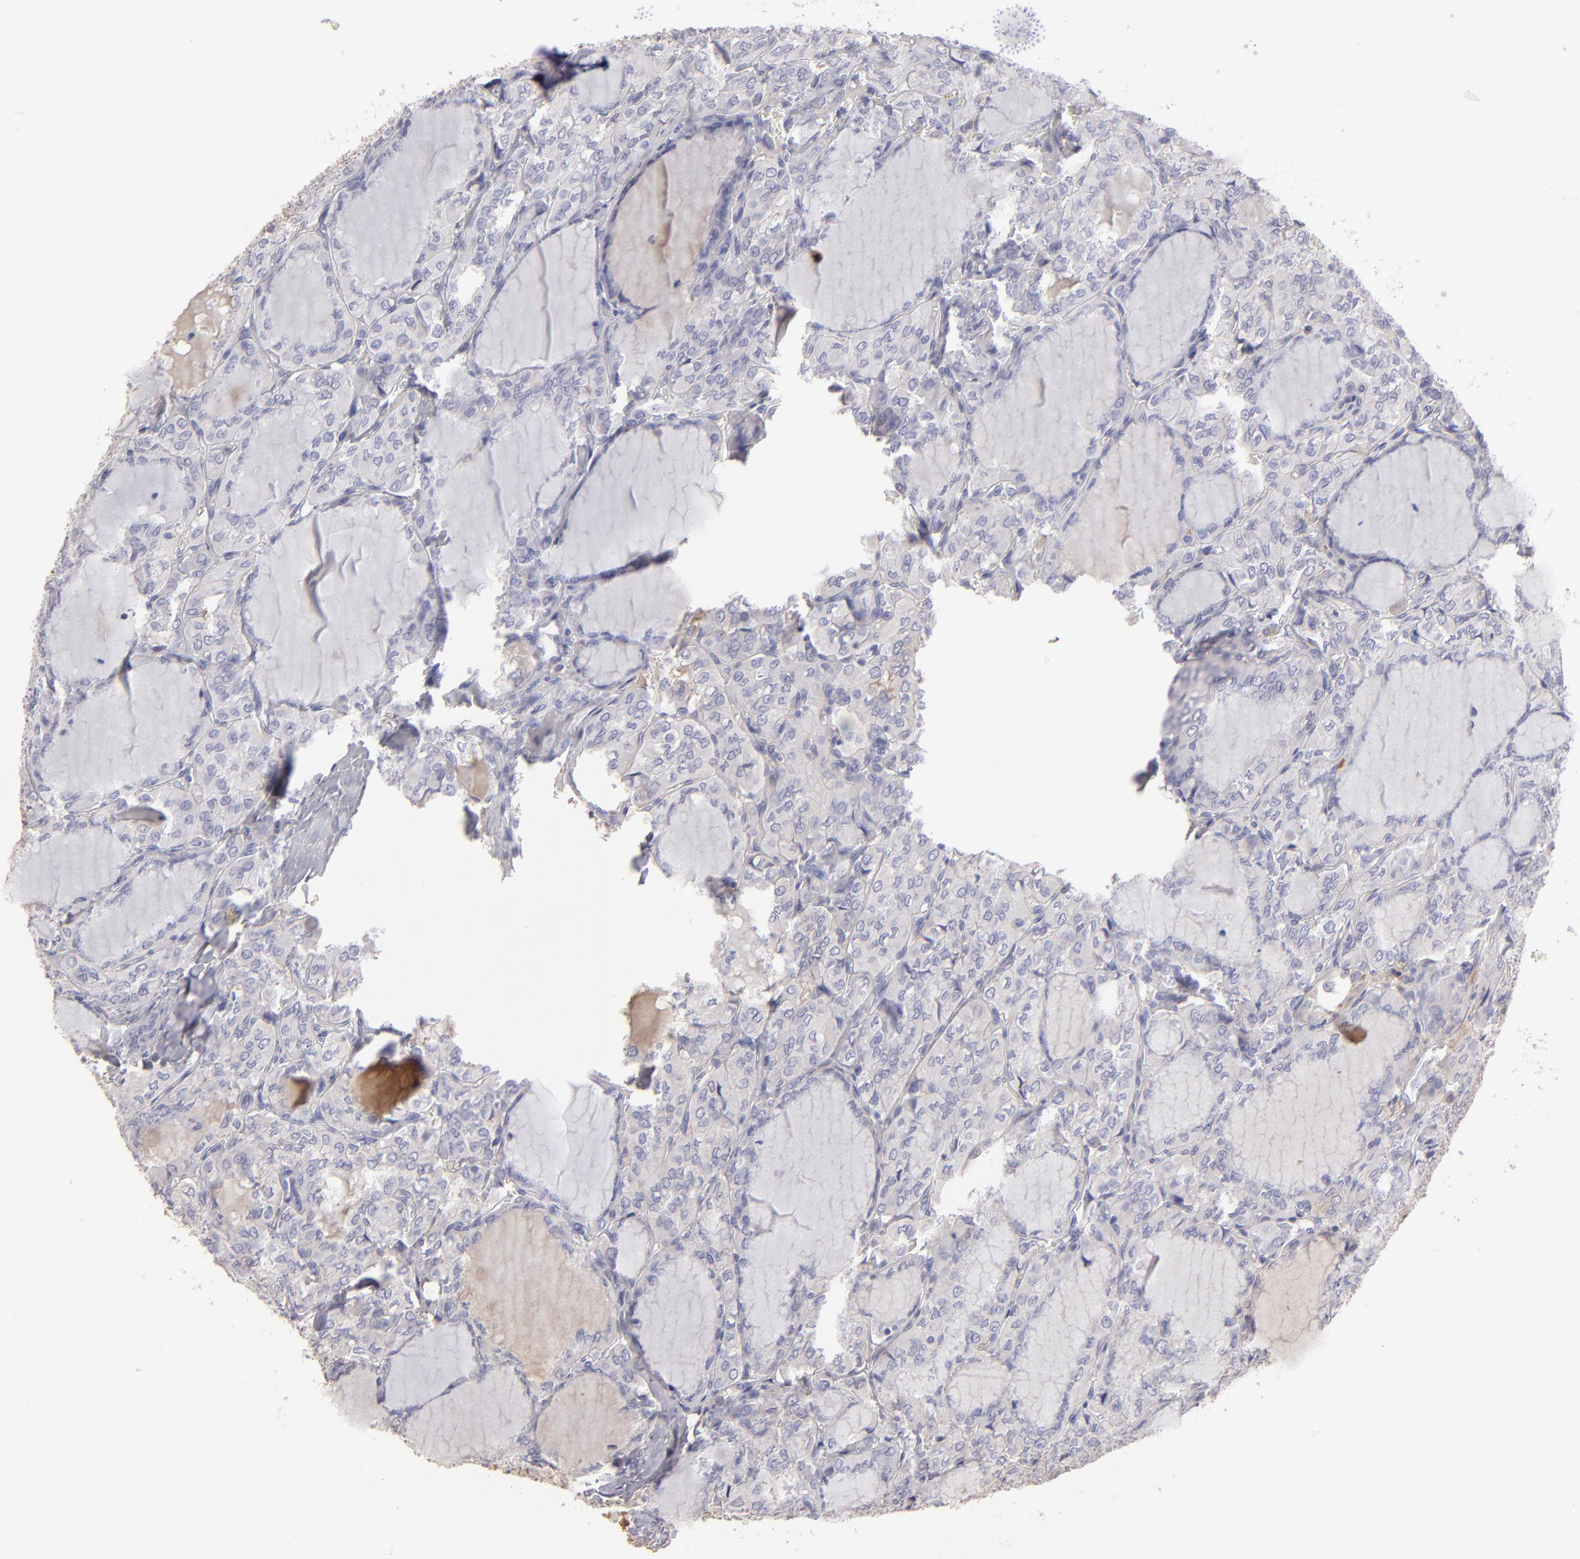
{"staining": {"intensity": "negative", "quantity": "none", "location": "none"}, "tissue": "thyroid cancer", "cell_type": "Tumor cells", "image_type": "cancer", "snomed": [{"axis": "morphology", "description": "Papillary adenocarcinoma, NOS"}, {"axis": "topography", "description": "Thyroid gland"}], "caption": "Histopathology image shows no significant protein expression in tumor cells of papillary adenocarcinoma (thyroid). Nuclei are stained in blue.", "gene": "ABCC4", "patient": {"sex": "male", "age": 20}}